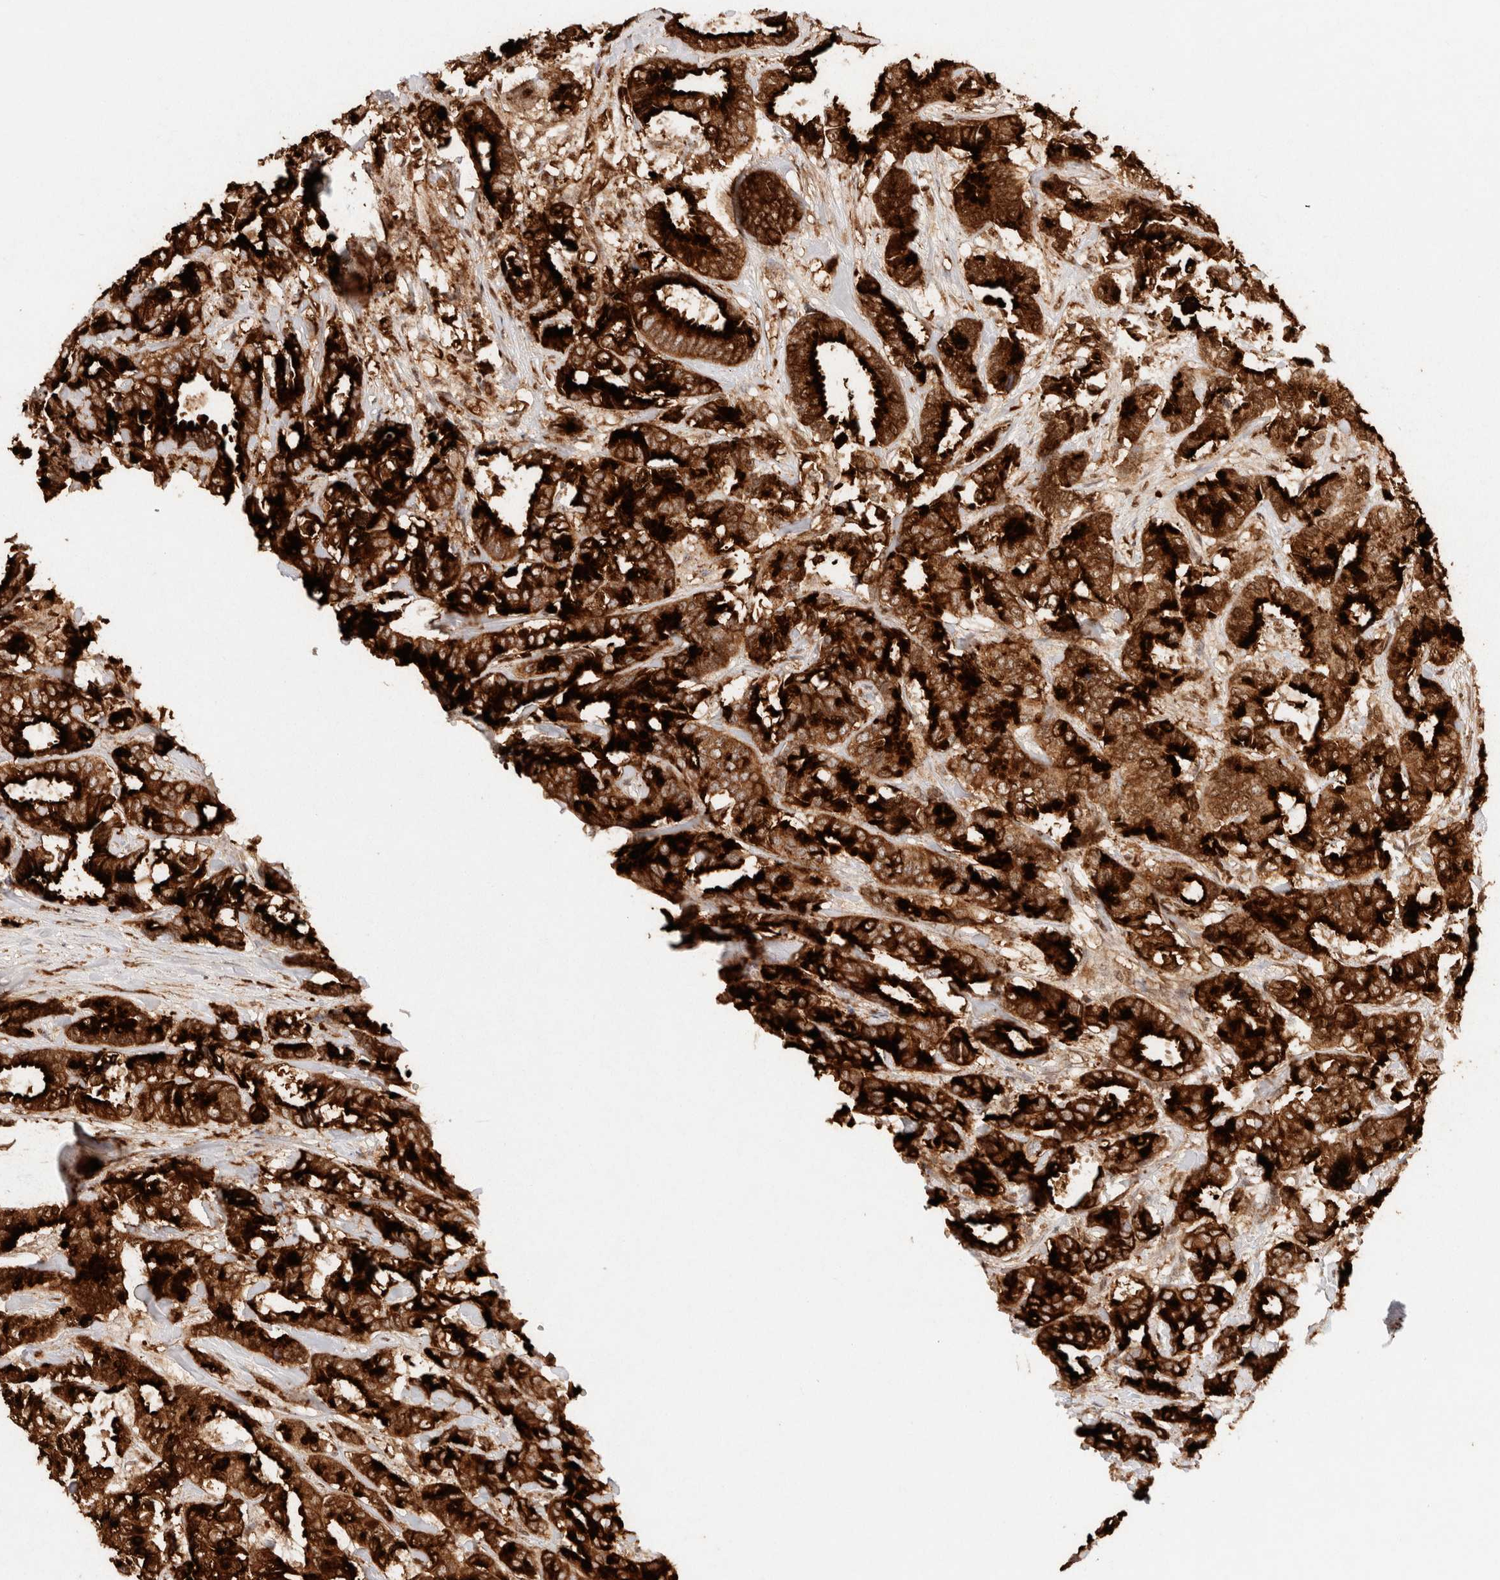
{"staining": {"intensity": "strong", "quantity": ">75%", "location": "cytoplasmic/membranous,nuclear"}, "tissue": "breast cancer", "cell_type": "Tumor cells", "image_type": "cancer", "snomed": [{"axis": "morphology", "description": "Duct carcinoma"}, {"axis": "topography", "description": "Breast"}], "caption": "High-power microscopy captured an immunohistochemistry (IHC) photomicrograph of breast infiltrating ductal carcinoma, revealing strong cytoplasmic/membranous and nuclear positivity in about >75% of tumor cells.", "gene": "SCGB2A2", "patient": {"sex": "female", "age": 87}}